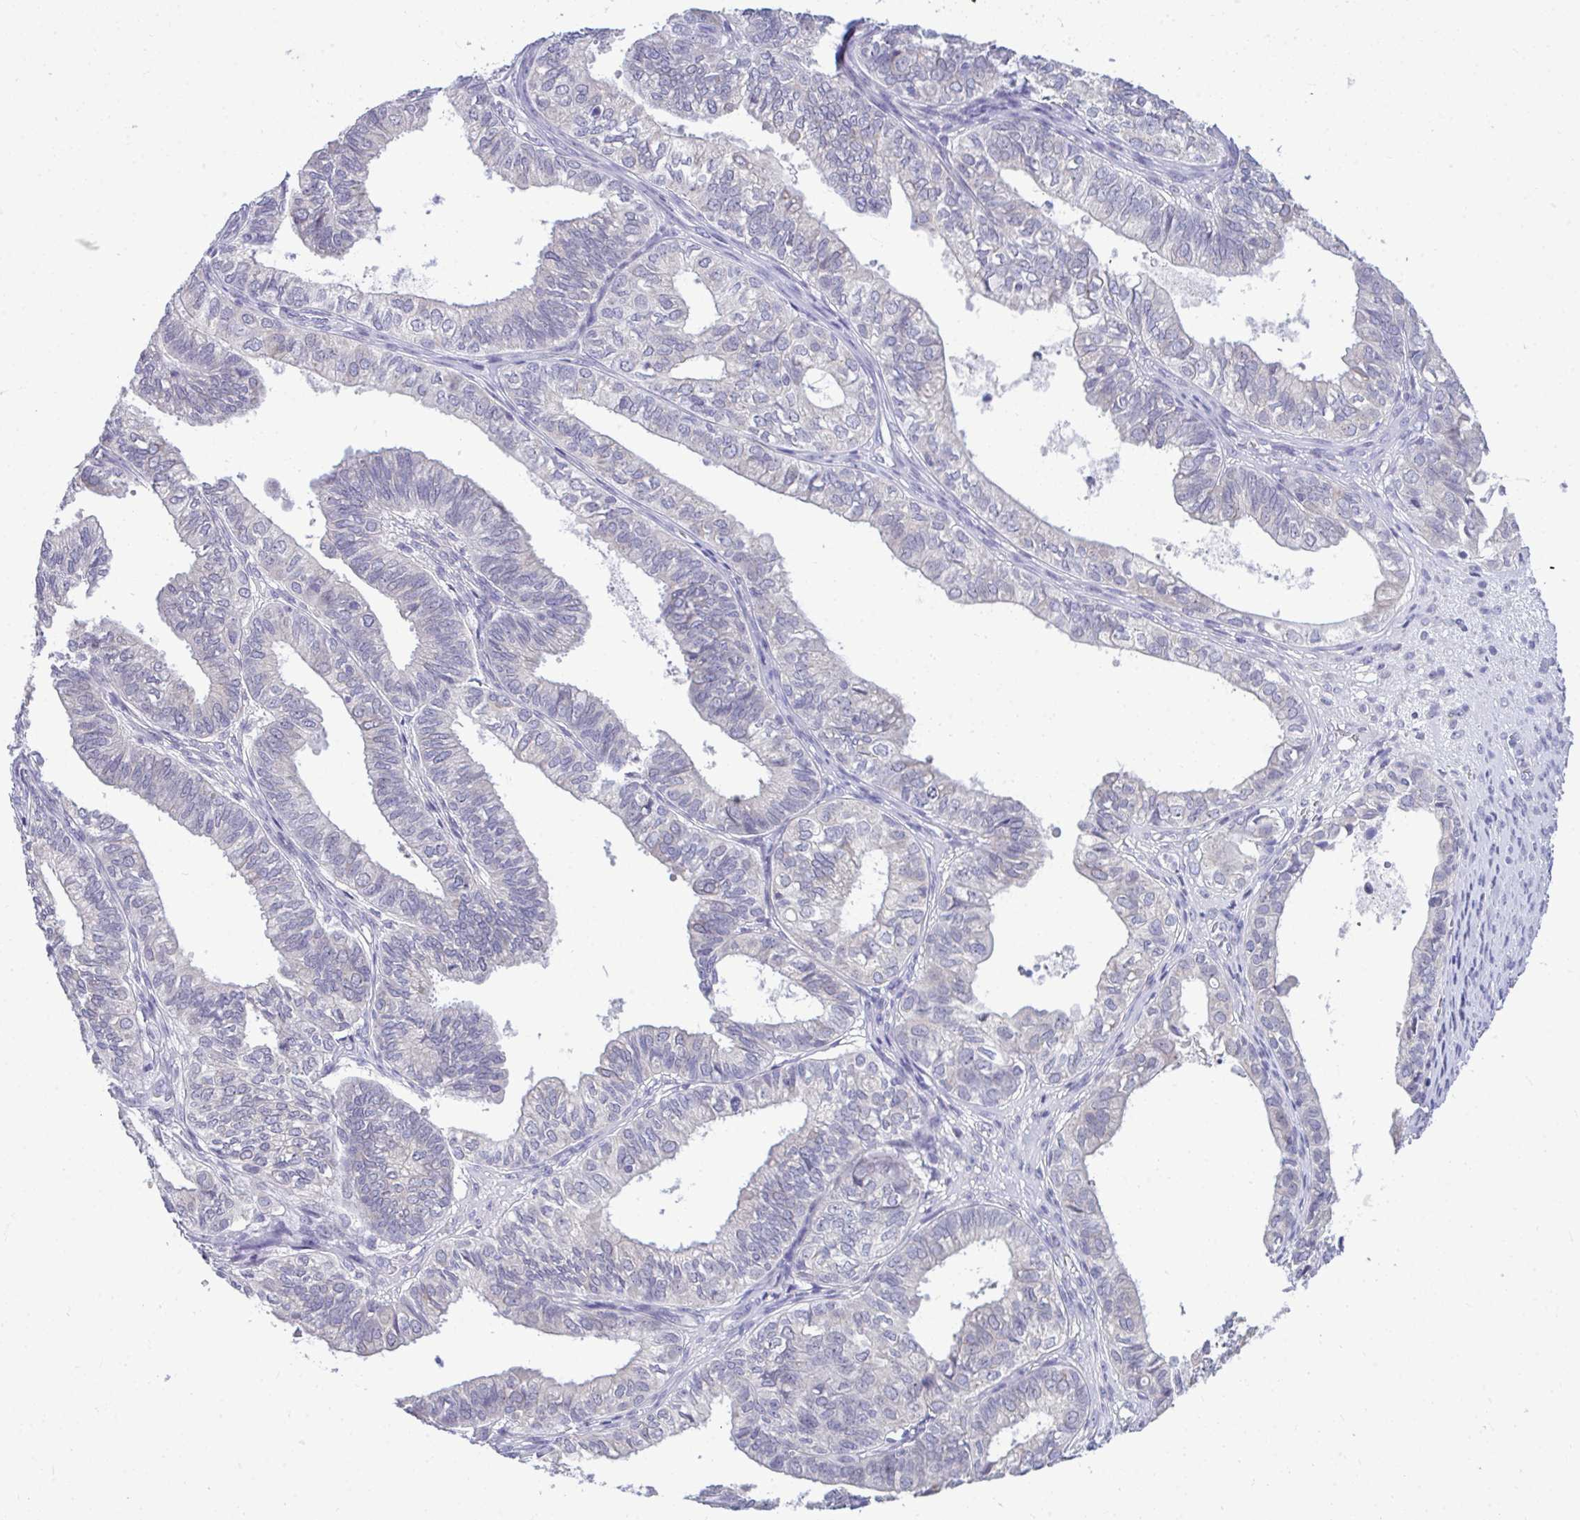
{"staining": {"intensity": "negative", "quantity": "none", "location": "none"}, "tissue": "ovarian cancer", "cell_type": "Tumor cells", "image_type": "cancer", "snomed": [{"axis": "morphology", "description": "Carcinoma, endometroid"}, {"axis": "topography", "description": "Ovary"}], "caption": "This is an IHC micrograph of human ovarian cancer (endometroid carcinoma). There is no staining in tumor cells.", "gene": "PIGK", "patient": {"sex": "female", "age": 64}}